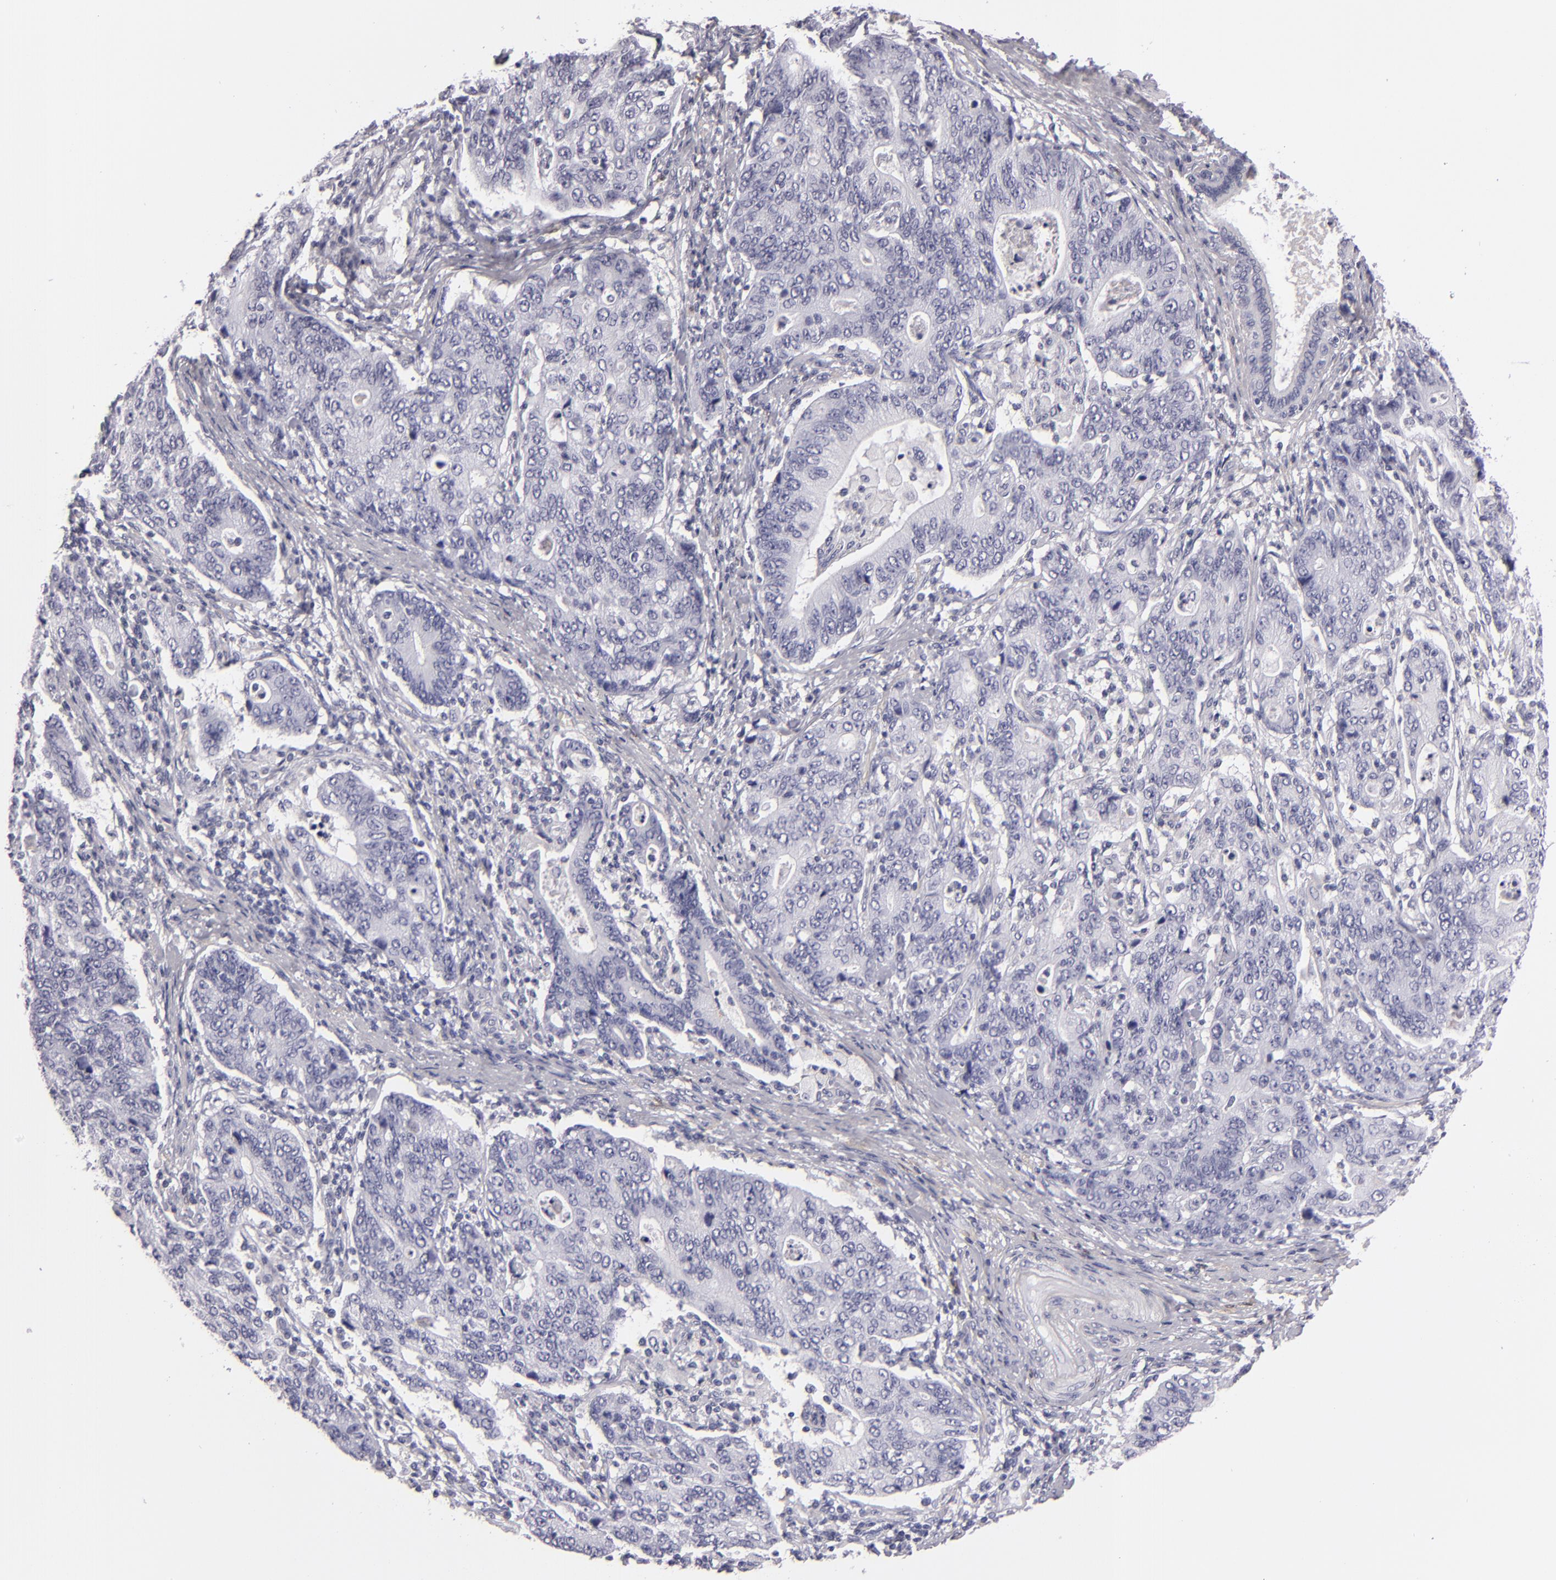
{"staining": {"intensity": "negative", "quantity": "none", "location": "none"}, "tissue": "stomach cancer", "cell_type": "Tumor cells", "image_type": "cancer", "snomed": [{"axis": "morphology", "description": "Adenocarcinoma, NOS"}, {"axis": "topography", "description": "Esophagus"}, {"axis": "topography", "description": "Stomach"}], "caption": "A high-resolution photomicrograph shows immunohistochemistry (IHC) staining of adenocarcinoma (stomach), which reveals no significant expression in tumor cells. (Brightfield microscopy of DAB (3,3'-diaminobenzidine) immunohistochemistry (IHC) at high magnification).", "gene": "F13A1", "patient": {"sex": "male", "age": 74}}